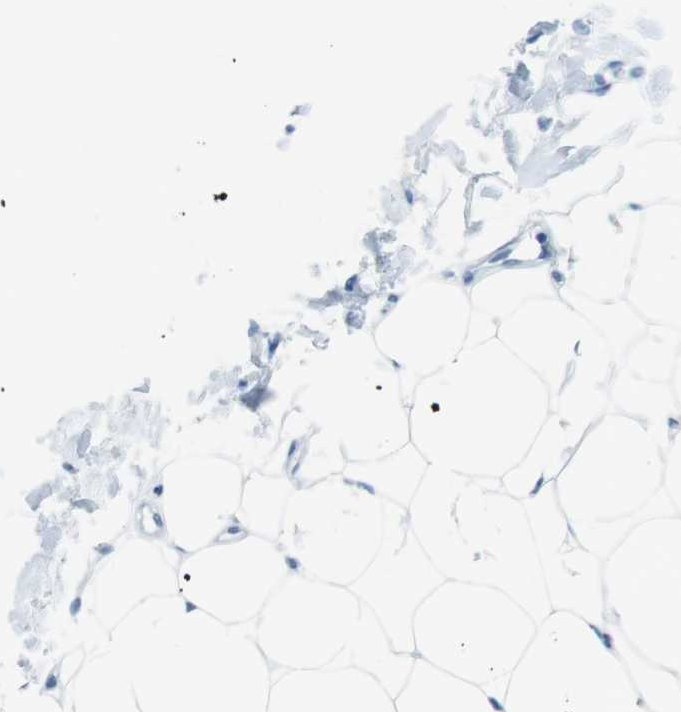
{"staining": {"intensity": "negative", "quantity": "none", "location": "none"}, "tissue": "breast cancer", "cell_type": "Tumor cells", "image_type": "cancer", "snomed": [{"axis": "morphology", "description": "Normal tissue, NOS"}, {"axis": "morphology", "description": "Duct carcinoma"}, {"axis": "topography", "description": "Breast"}], "caption": "There is no significant staining in tumor cells of breast intraductal carcinoma. The staining was performed using DAB (3,3'-diaminobenzidine) to visualize the protein expression in brown, while the nuclei were stained in blue with hematoxylin (Magnification: 20x).", "gene": "TMEM207", "patient": {"sex": "female", "age": 40}}